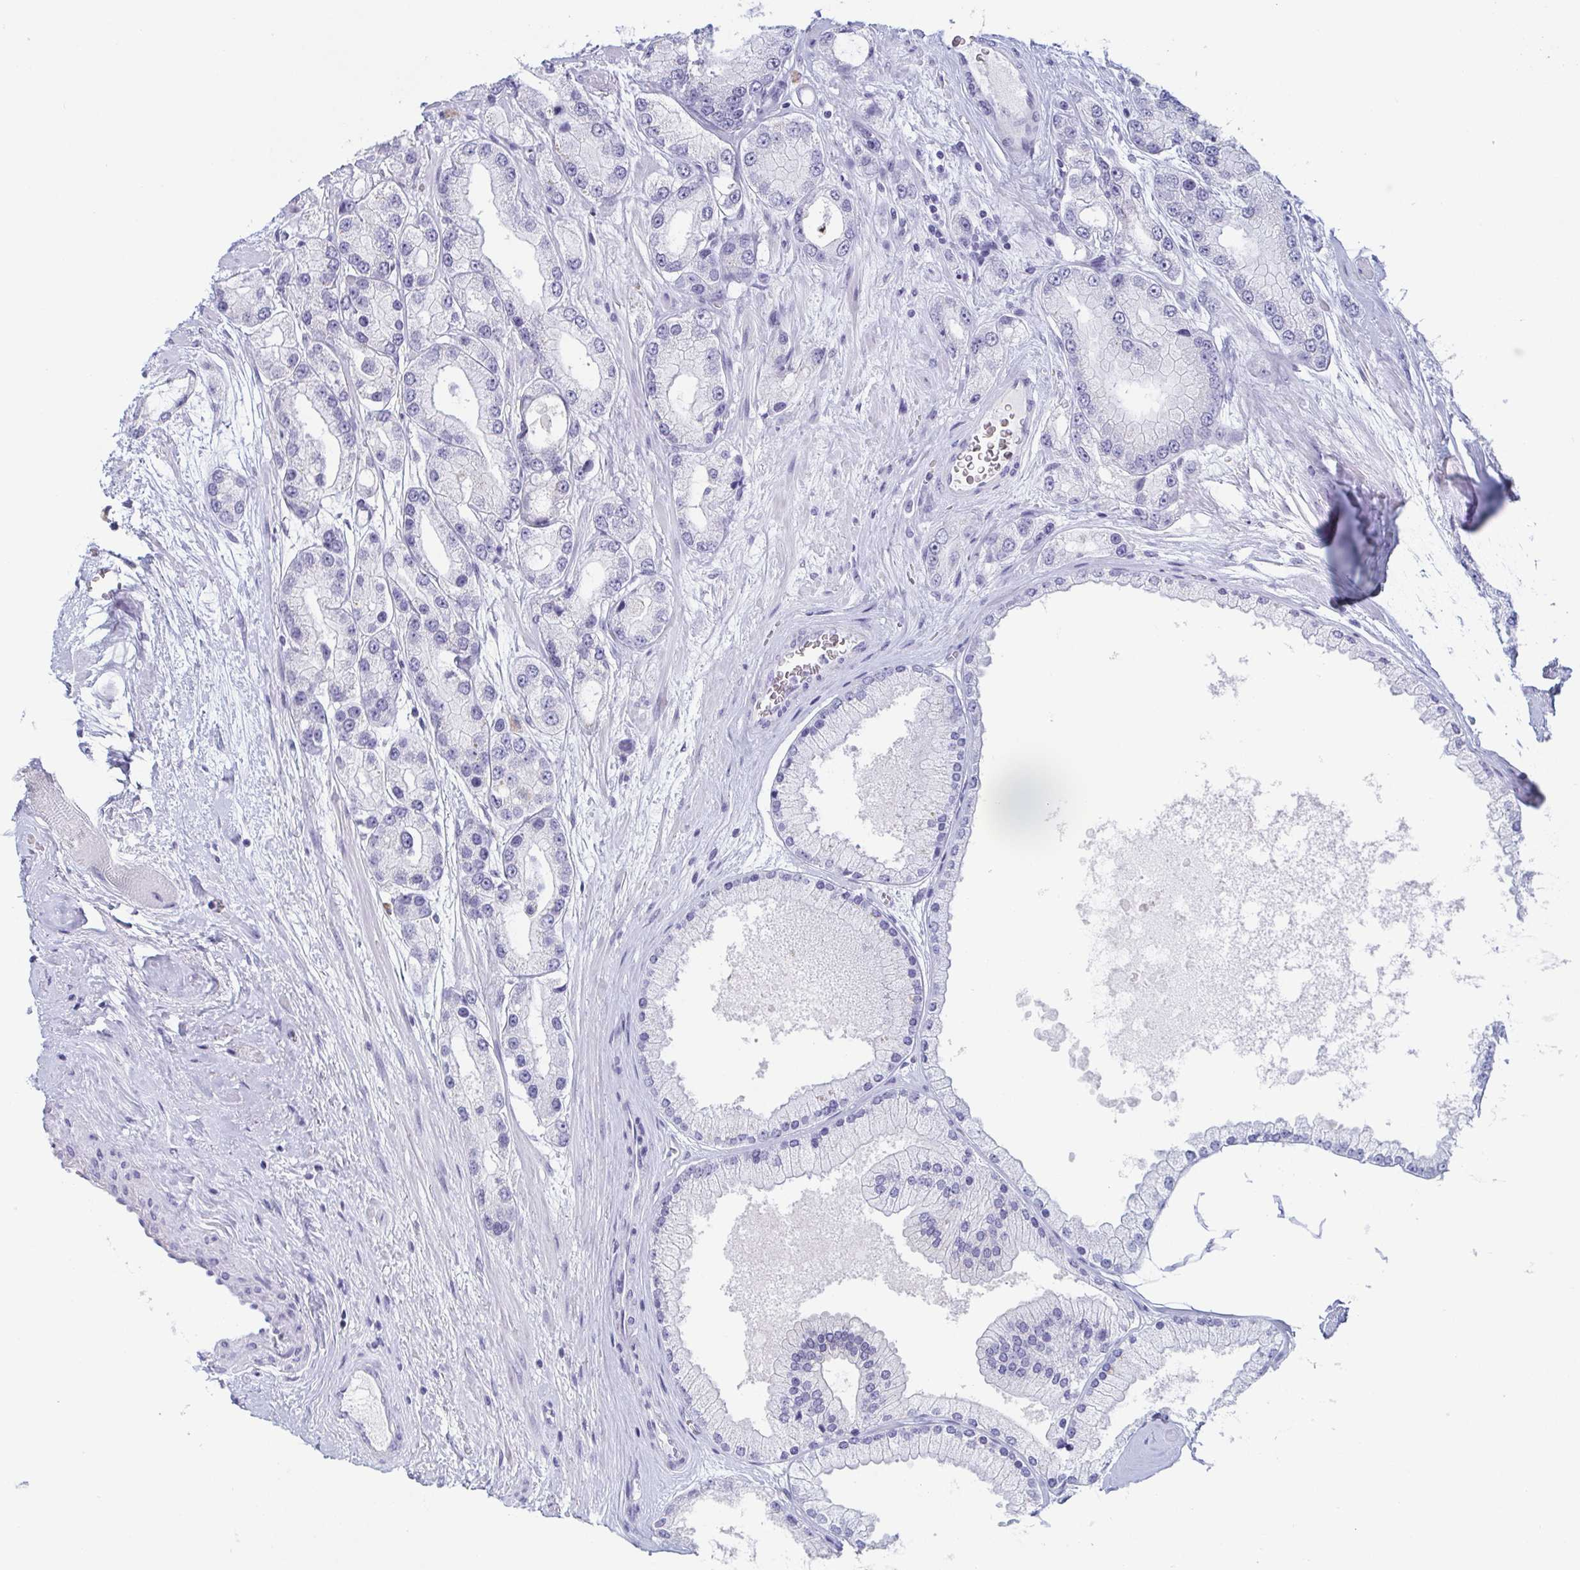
{"staining": {"intensity": "negative", "quantity": "none", "location": "none"}, "tissue": "prostate cancer", "cell_type": "Tumor cells", "image_type": "cancer", "snomed": [{"axis": "morphology", "description": "Adenocarcinoma, High grade"}, {"axis": "topography", "description": "Prostate"}], "caption": "The immunohistochemistry image has no significant expression in tumor cells of prostate high-grade adenocarcinoma tissue.", "gene": "REG4", "patient": {"sex": "male", "age": 67}}